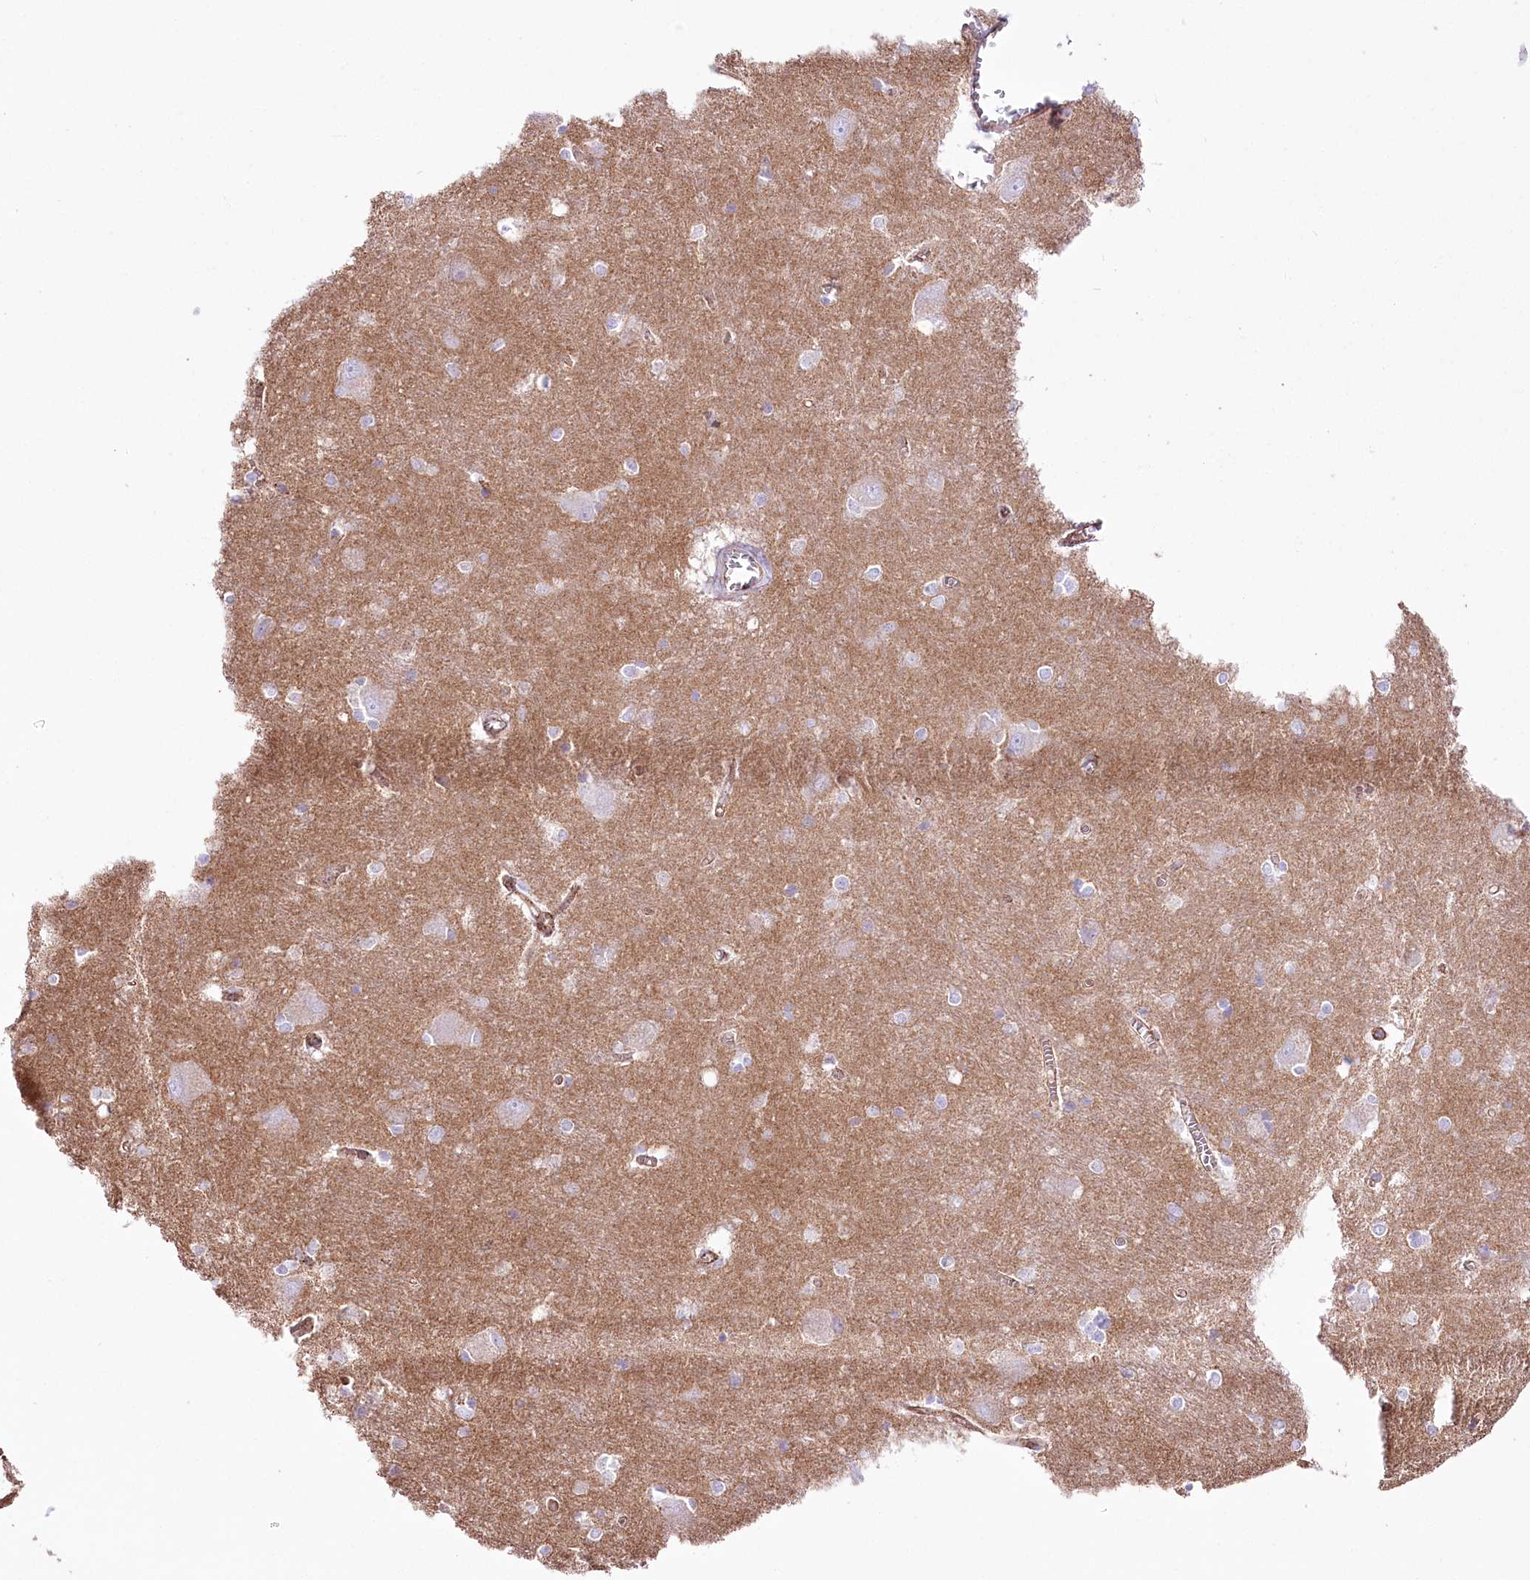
{"staining": {"intensity": "negative", "quantity": "none", "location": "none"}, "tissue": "caudate", "cell_type": "Glial cells", "image_type": "normal", "snomed": [{"axis": "morphology", "description": "Normal tissue, NOS"}, {"axis": "topography", "description": "Lateral ventricle wall"}], "caption": "This photomicrograph is of benign caudate stained with immunohistochemistry (IHC) to label a protein in brown with the nuclei are counter-stained blue. There is no staining in glial cells.", "gene": "FAM216A", "patient": {"sex": "male", "age": 37}}